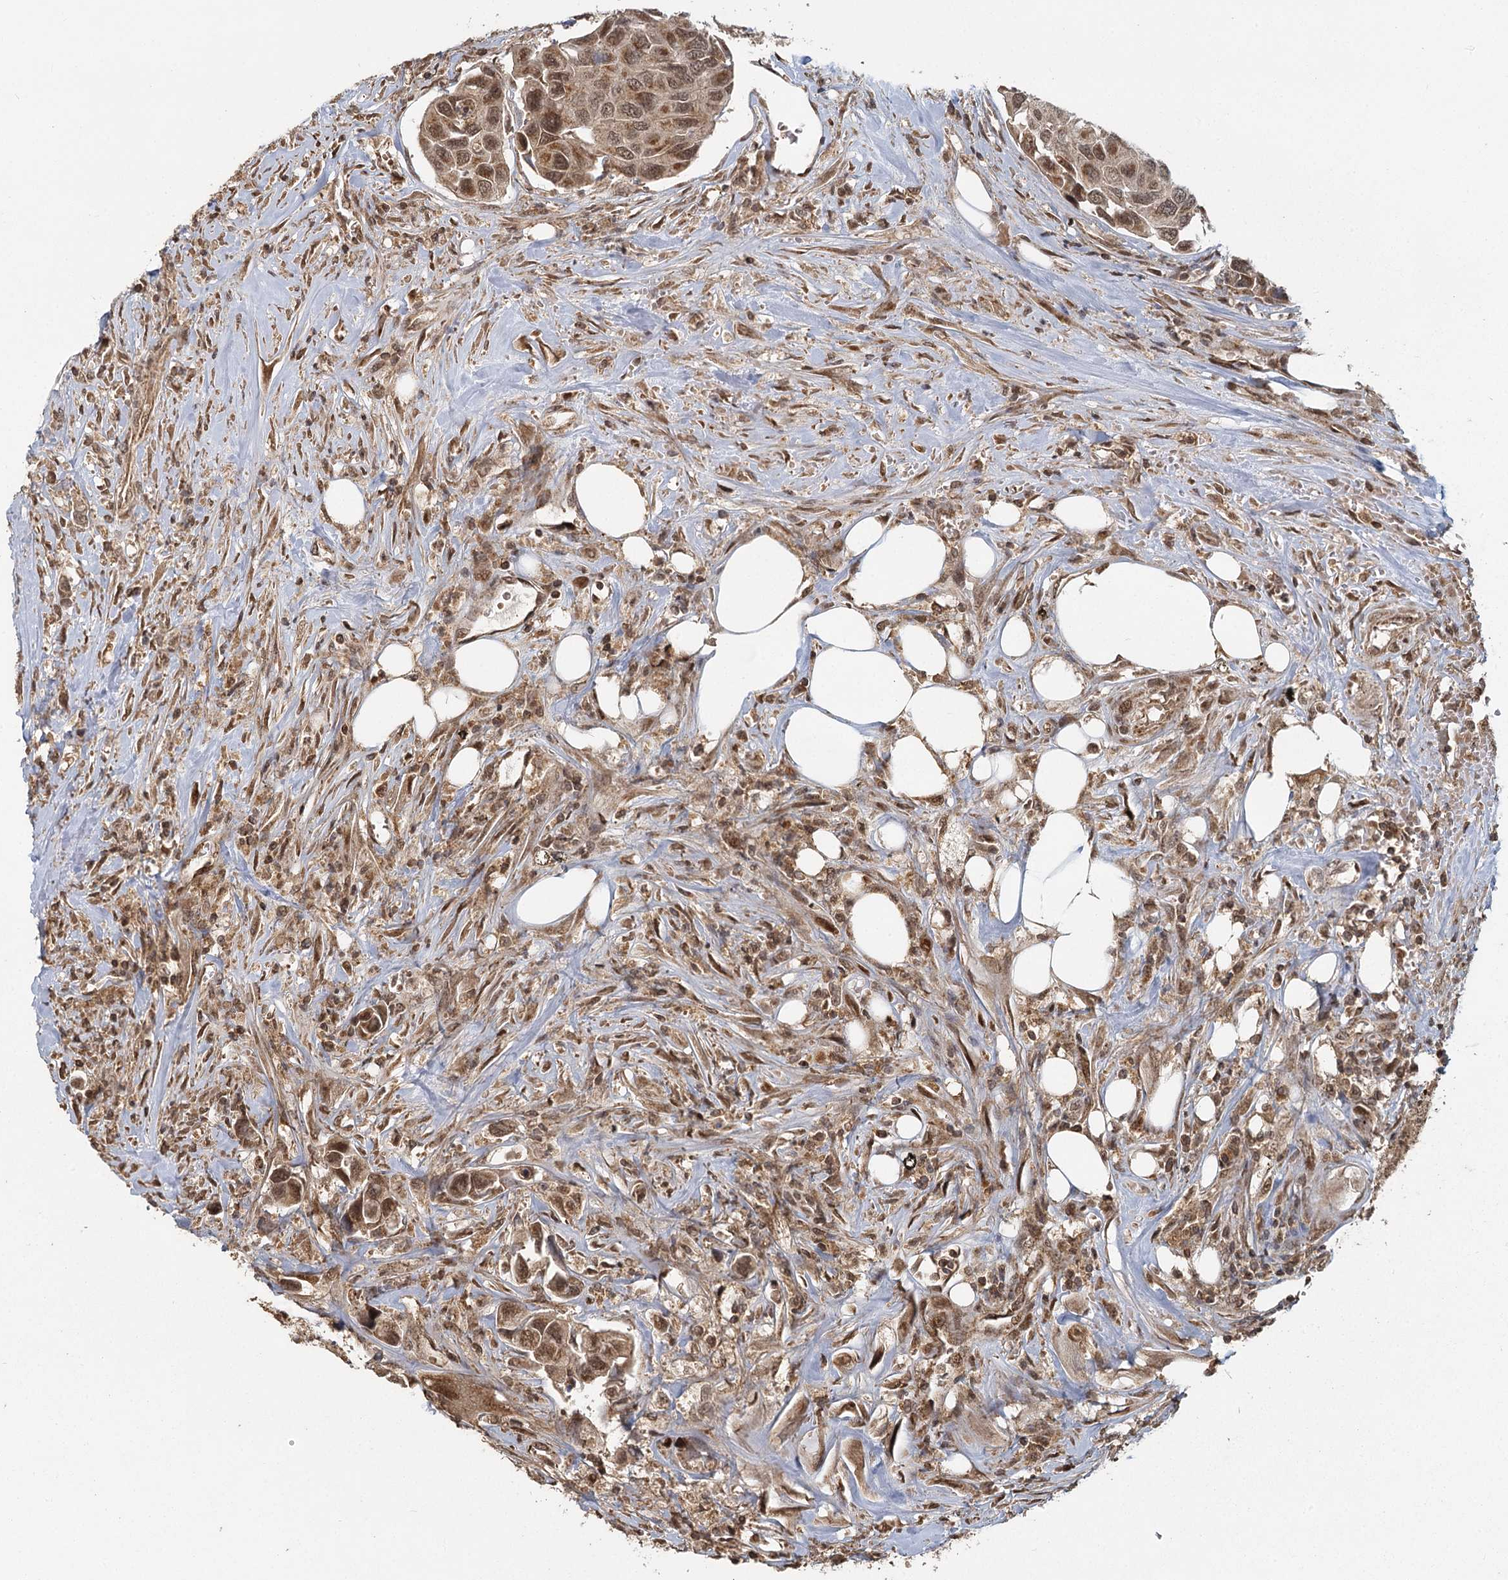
{"staining": {"intensity": "moderate", "quantity": ">75%", "location": "cytoplasmic/membranous,nuclear"}, "tissue": "urothelial cancer", "cell_type": "Tumor cells", "image_type": "cancer", "snomed": [{"axis": "morphology", "description": "Urothelial carcinoma, High grade"}, {"axis": "topography", "description": "Urinary bladder"}], "caption": "High-grade urothelial carcinoma was stained to show a protein in brown. There is medium levels of moderate cytoplasmic/membranous and nuclear expression in about >75% of tumor cells.", "gene": "MICU1", "patient": {"sex": "male", "age": 74}}